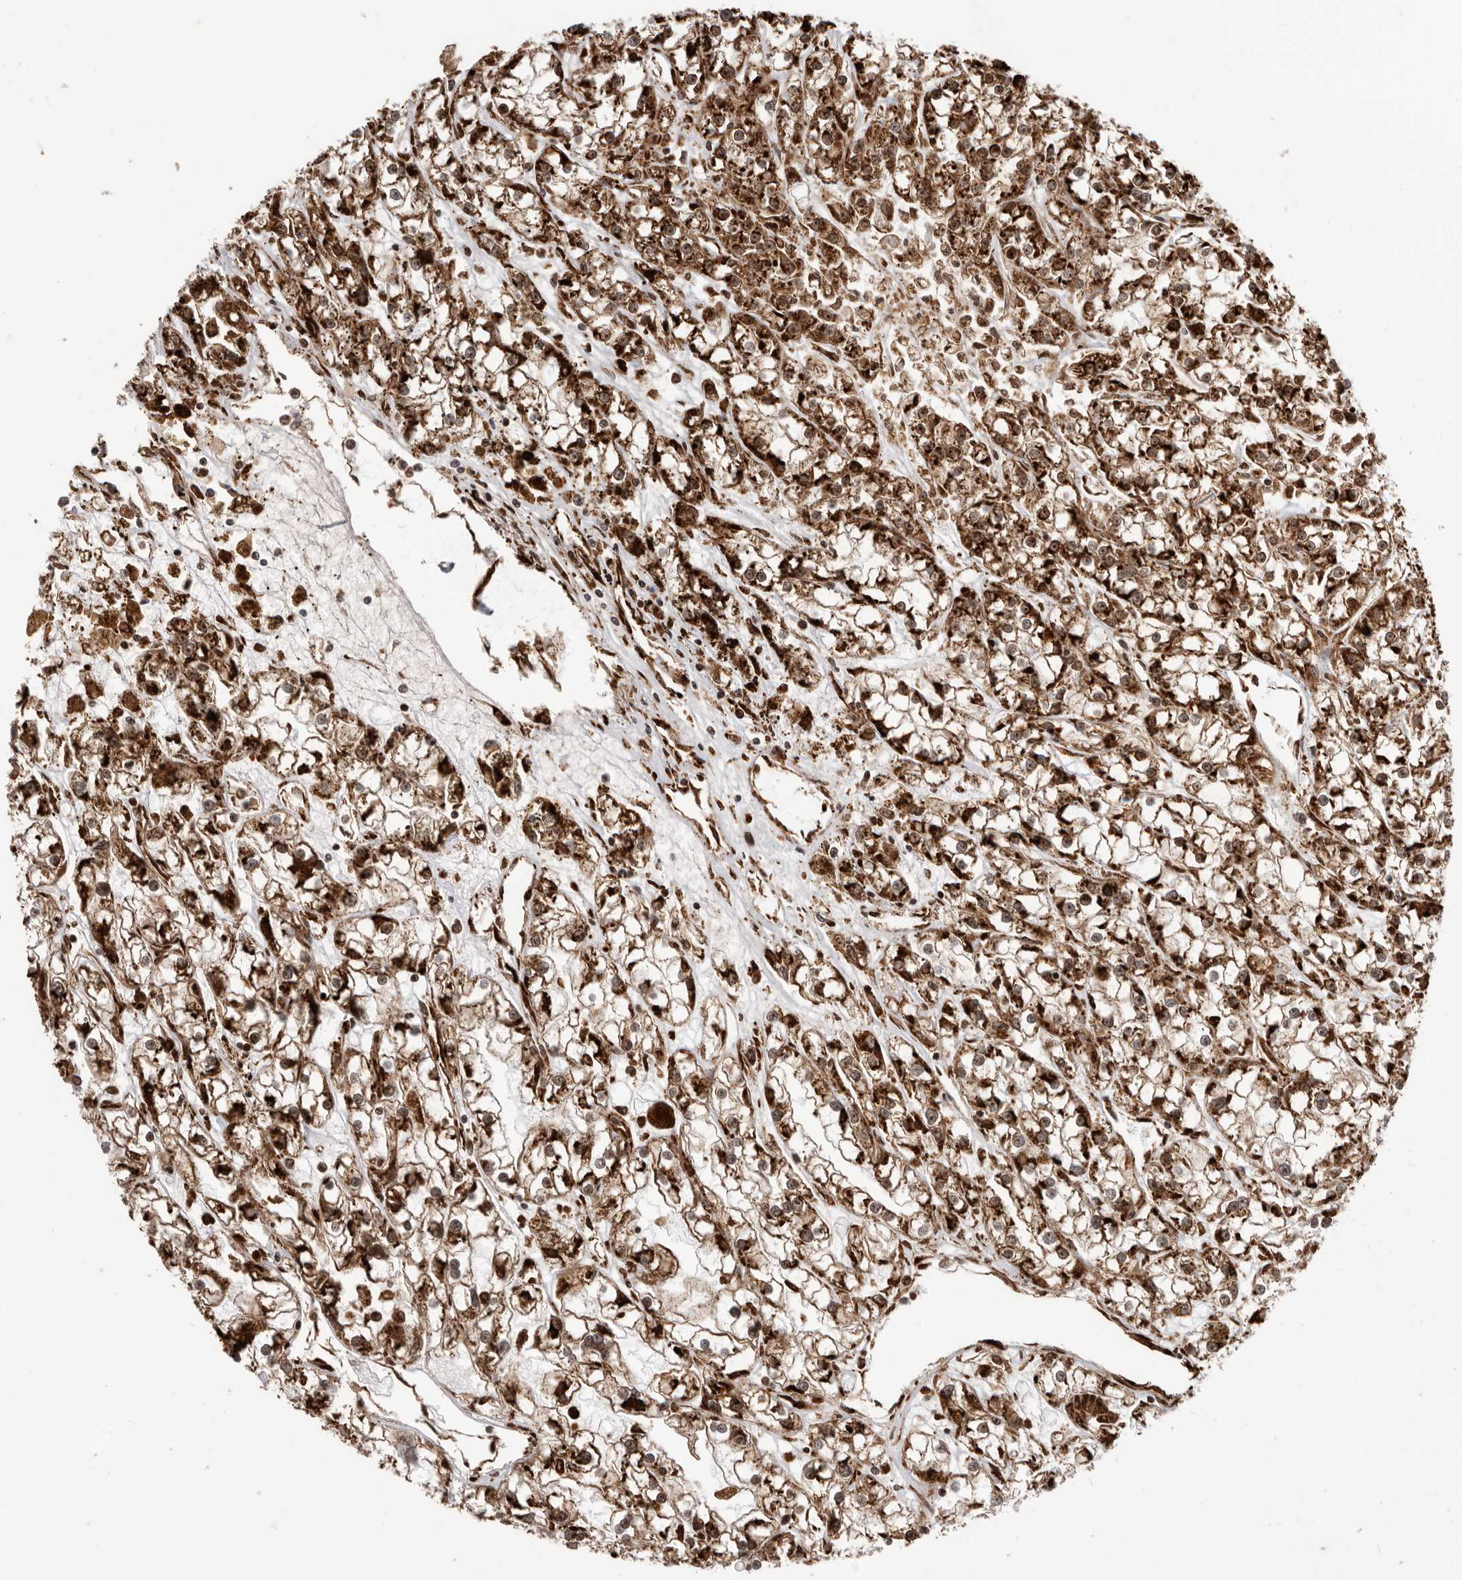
{"staining": {"intensity": "strong", "quantity": ">75%", "location": "cytoplasmic/membranous"}, "tissue": "renal cancer", "cell_type": "Tumor cells", "image_type": "cancer", "snomed": [{"axis": "morphology", "description": "Adenocarcinoma, NOS"}, {"axis": "topography", "description": "Kidney"}], "caption": "Protein expression analysis of adenocarcinoma (renal) displays strong cytoplasmic/membranous expression in about >75% of tumor cells. The protein is stained brown, and the nuclei are stained in blue (DAB IHC with brightfield microscopy, high magnification).", "gene": "FZD3", "patient": {"sex": "female", "age": 52}}